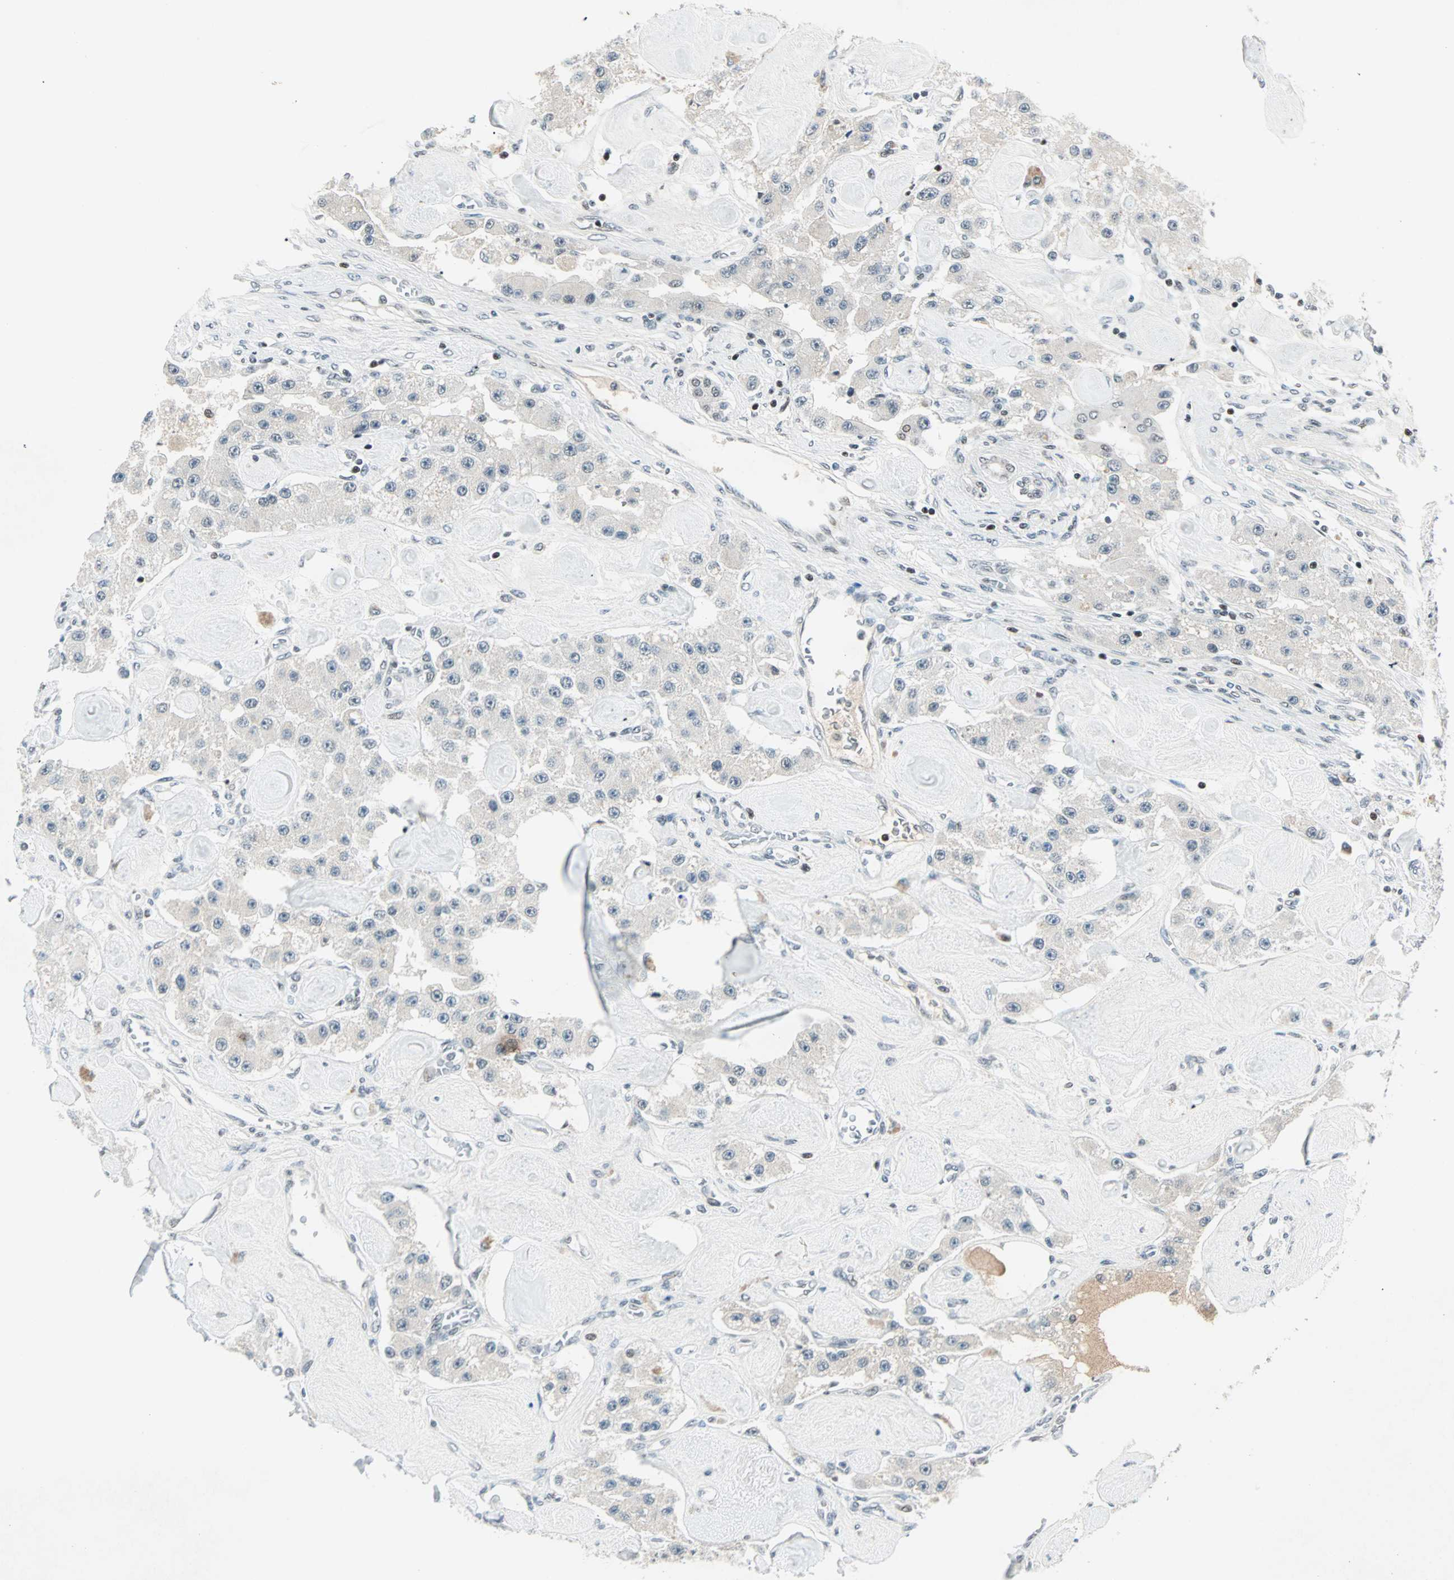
{"staining": {"intensity": "negative", "quantity": "none", "location": "none"}, "tissue": "carcinoid", "cell_type": "Tumor cells", "image_type": "cancer", "snomed": [{"axis": "morphology", "description": "Carcinoid, malignant, NOS"}, {"axis": "topography", "description": "Pancreas"}], "caption": "Protein analysis of carcinoid reveals no significant staining in tumor cells. (Stains: DAB immunohistochemistry (IHC) with hematoxylin counter stain, Microscopy: brightfield microscopy at high magnification).", "gene": "SIN3A", "patient": {"sex": "male", "age": 41}}